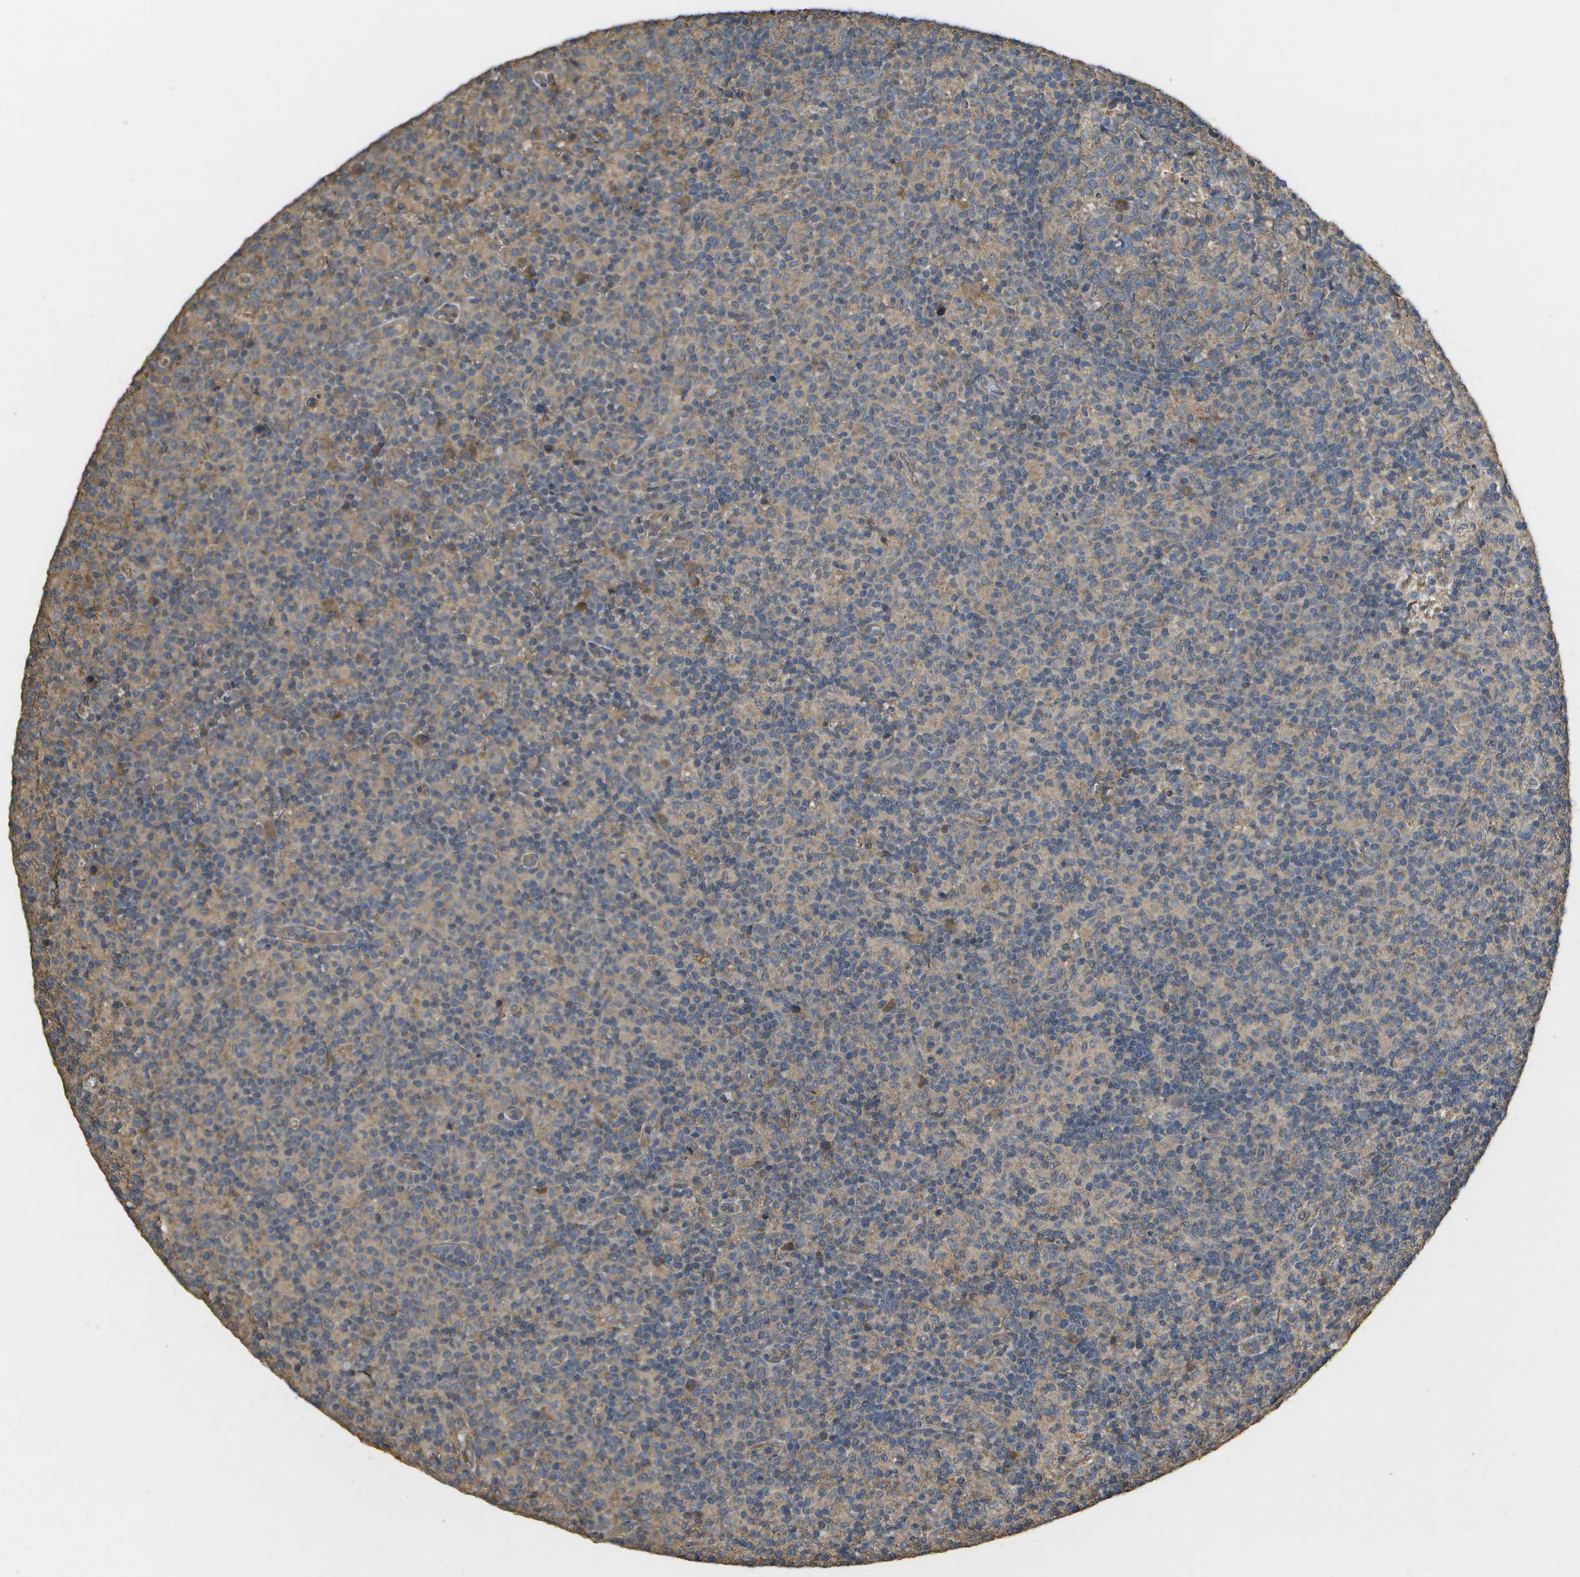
{"staining": {"intensity": "weak", "quantity": ">75%", "location": "cytoplasmic/membranous"}, "tissue": "lymph node", "cell_type": "Germinal center cells", "image_type": "normal", "snomed": [{"axis": "morphology", "description": "Normal tissue, NOS"}, {"axis": "morphology", "description": "Inflammation, NOS"}, {"axis": "topography", "description": "Lymph node"}], "caption": "Weak cytoplasmic/membranous staining is seen in about >75% of germinal center cells in benign lymph node.", "gene": "SACS", "patient": {"sex": "male", "age": 55}}